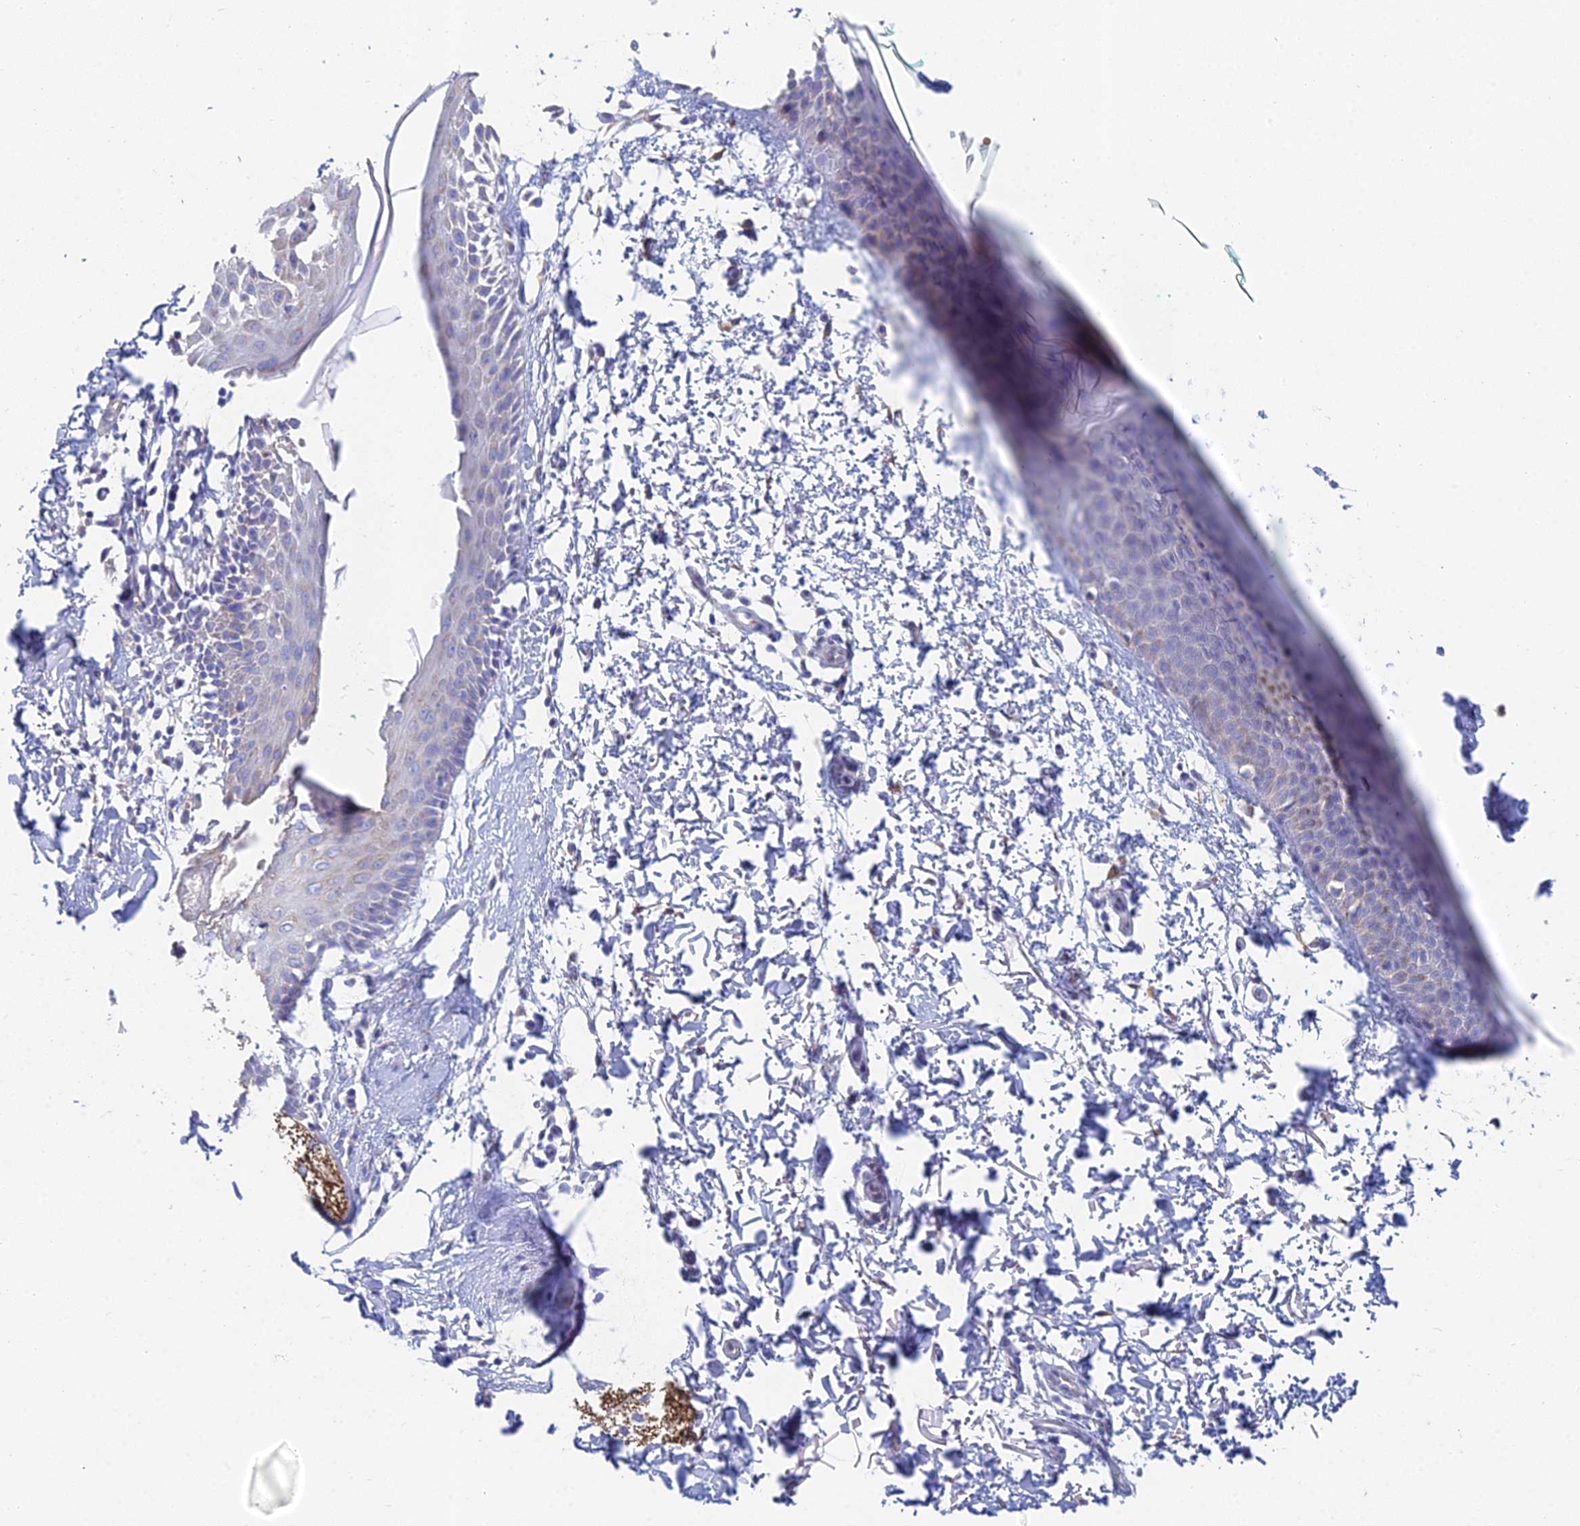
{"staining": {"intensity": "negative", "quantity": "none", "location": "none"}, "tissue": "skin", "cell_type": "Fibroblasts", "image_type": "normal", "snomed": [{"axis": "morphology", "description": "Normal tissue, NOS"}, {"axis": "topography", "description": "Skin"}], "caption": "The image displays no significant positivity in fibroblasts of skin. (DAB (3,3'-diaminobenzidine) immunohistochemistry (IHC) visualized using brightfield microscopy, high magnification).", "gene": "CRACR2B", "patient": {"sex": "male", "age": 66}}